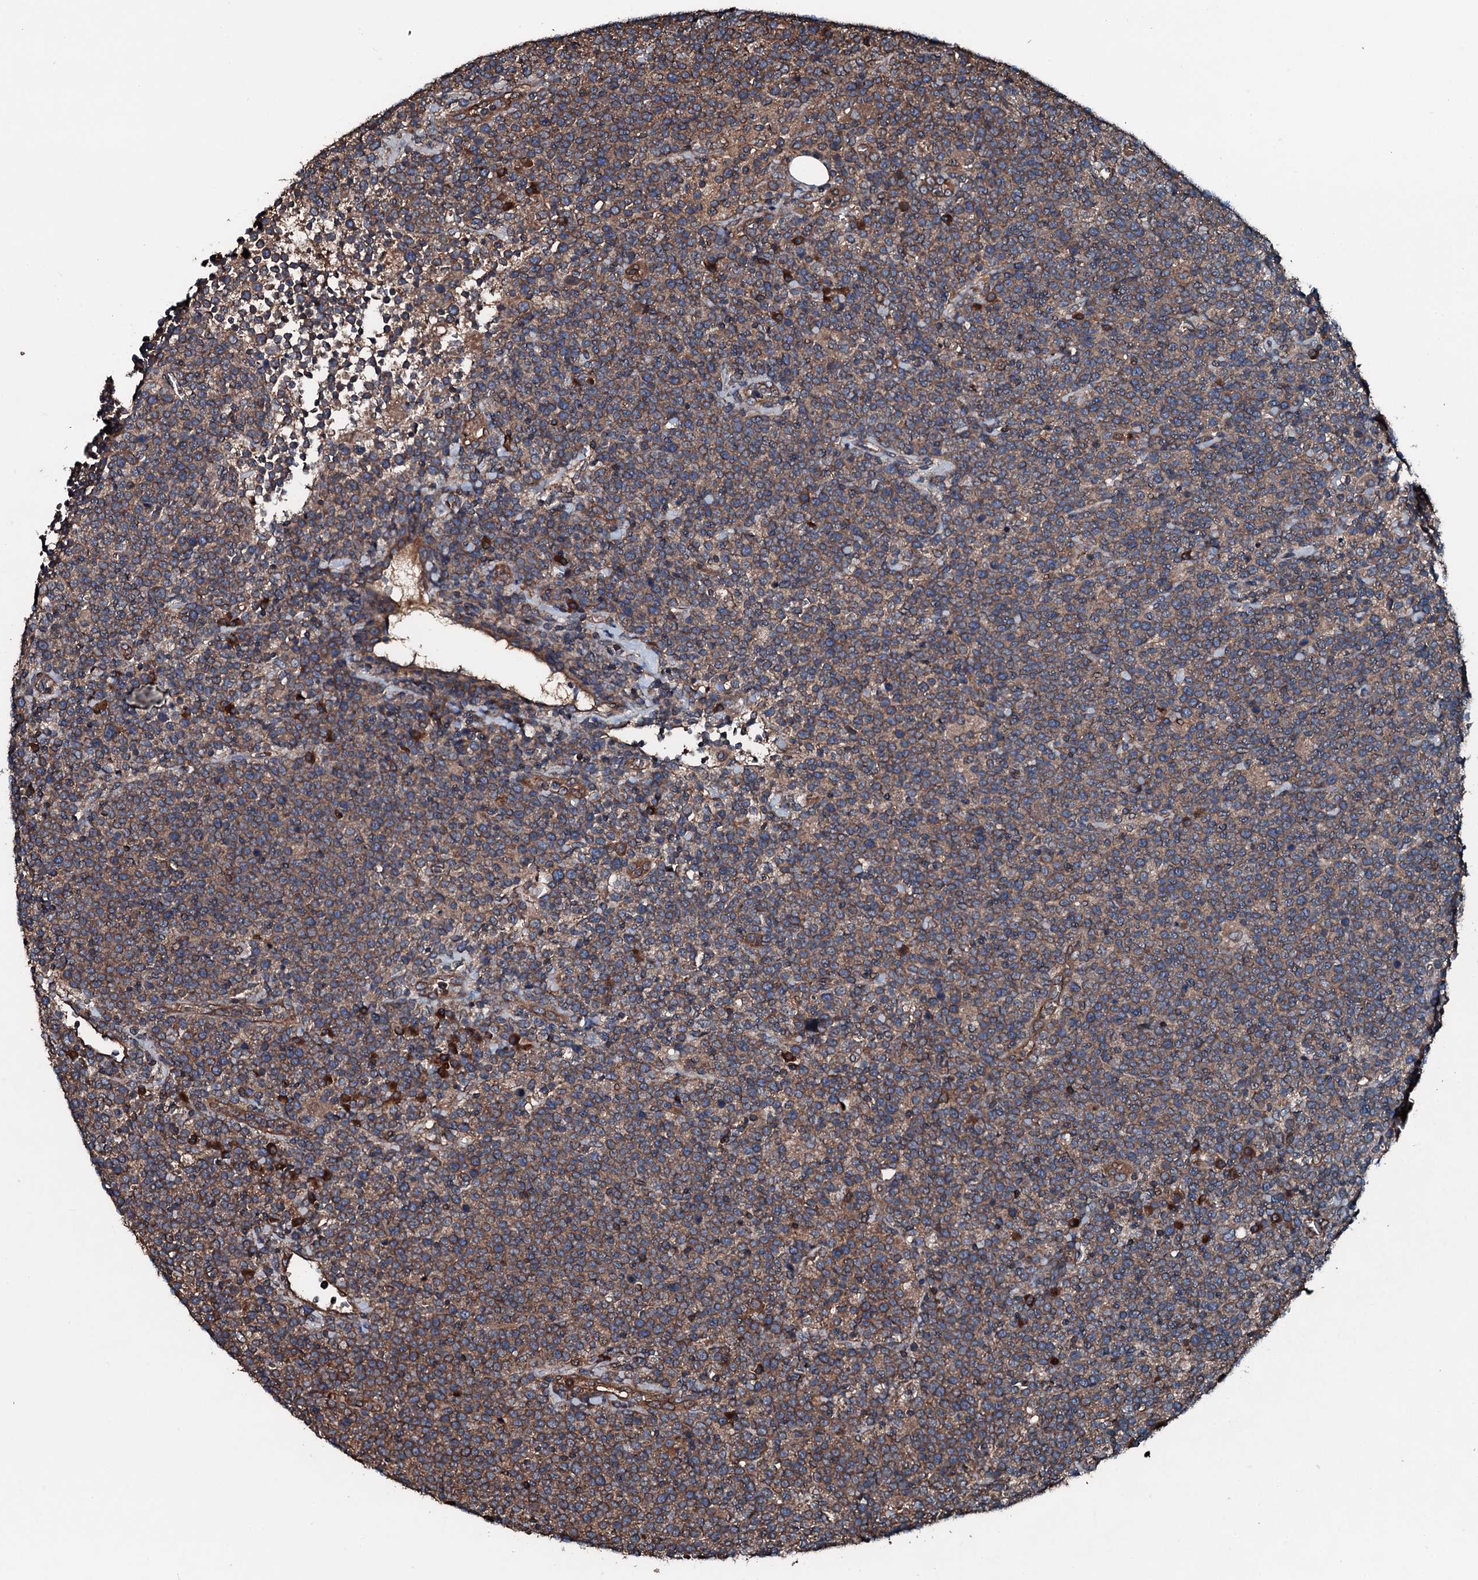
{"staining": {"intensity": "moderate", "quantity": ">75%", "location": "cytoplasmic/membranous"}, "tissue": "lymphoma", "cell_type": "Tumor cells", "image_type": "cancer", "snomed": [{"axis": "morphology", "description": "Malignant lymphoma, non-Hodgkin's type, High grade"}, {"axis": "topography", "description": "Lymph node"}], "caption": "IHC histopathology image of human lymphoma stained for a protein (brown), which shows medium levels of moderate cytoplasmic/membranous expression in about >75% of tumor cells.", "gene": "AARS1", "patient": {"sex": "male", "age": 61}}